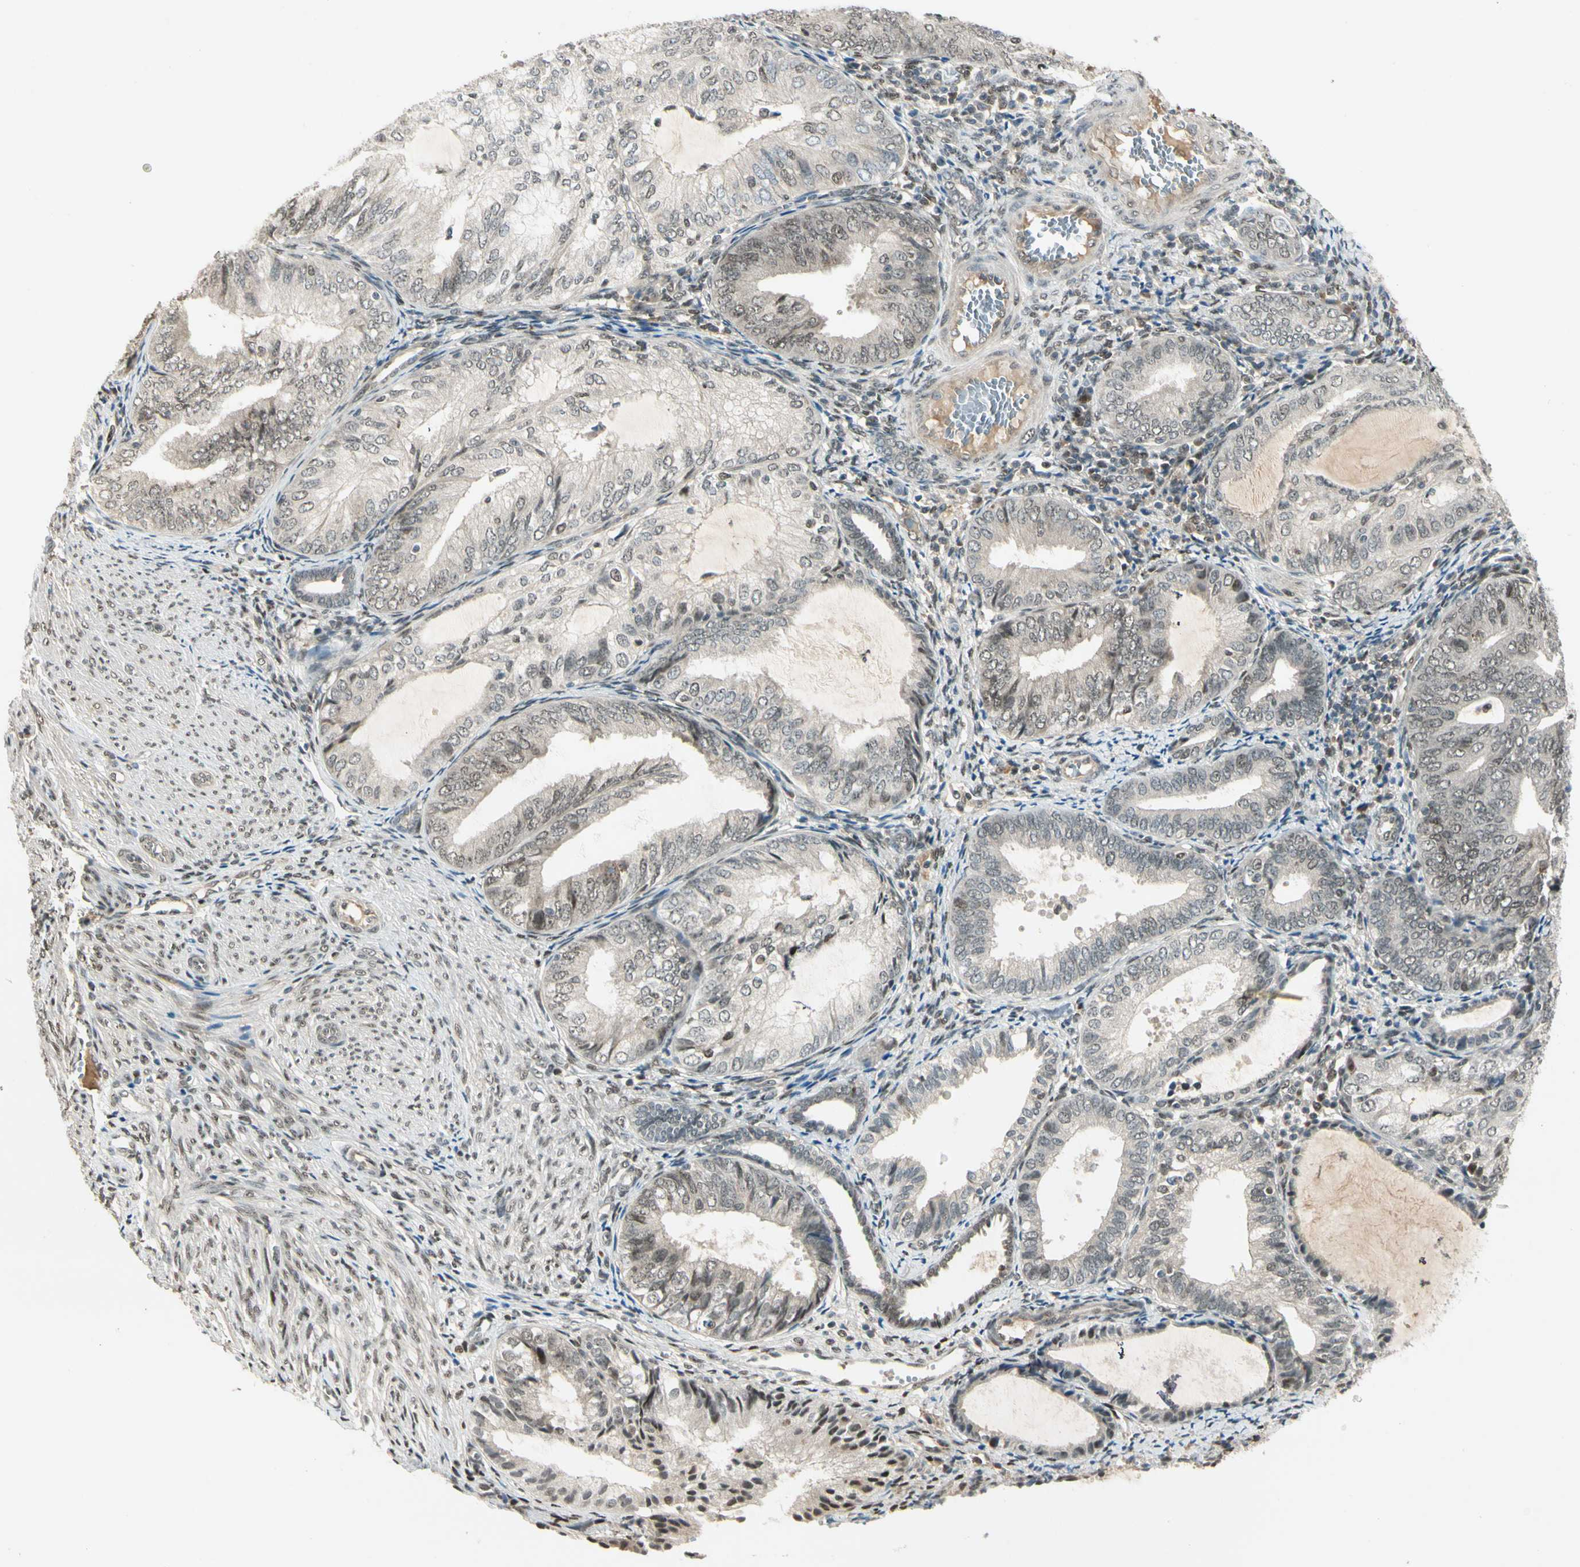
{"staining": {"intensity": "moderate", "quantity": "25%-75%", "location": "nuclear"}, "tissue": "endometrial cancer", "cell_type": "Tumor cells", "image_type": "cancer", "snomed": [{"axis": "morphology", "description": "Adenocarcinoma, NOS"}, {"axis": "topography", "description": "Endometrium"}], "caption": "Human endometrial cancer stained with a protein marker displays moderate staining in tumor cells.", "gene": "GTF3A", "patient": {"sex": "female", "age": 81}}